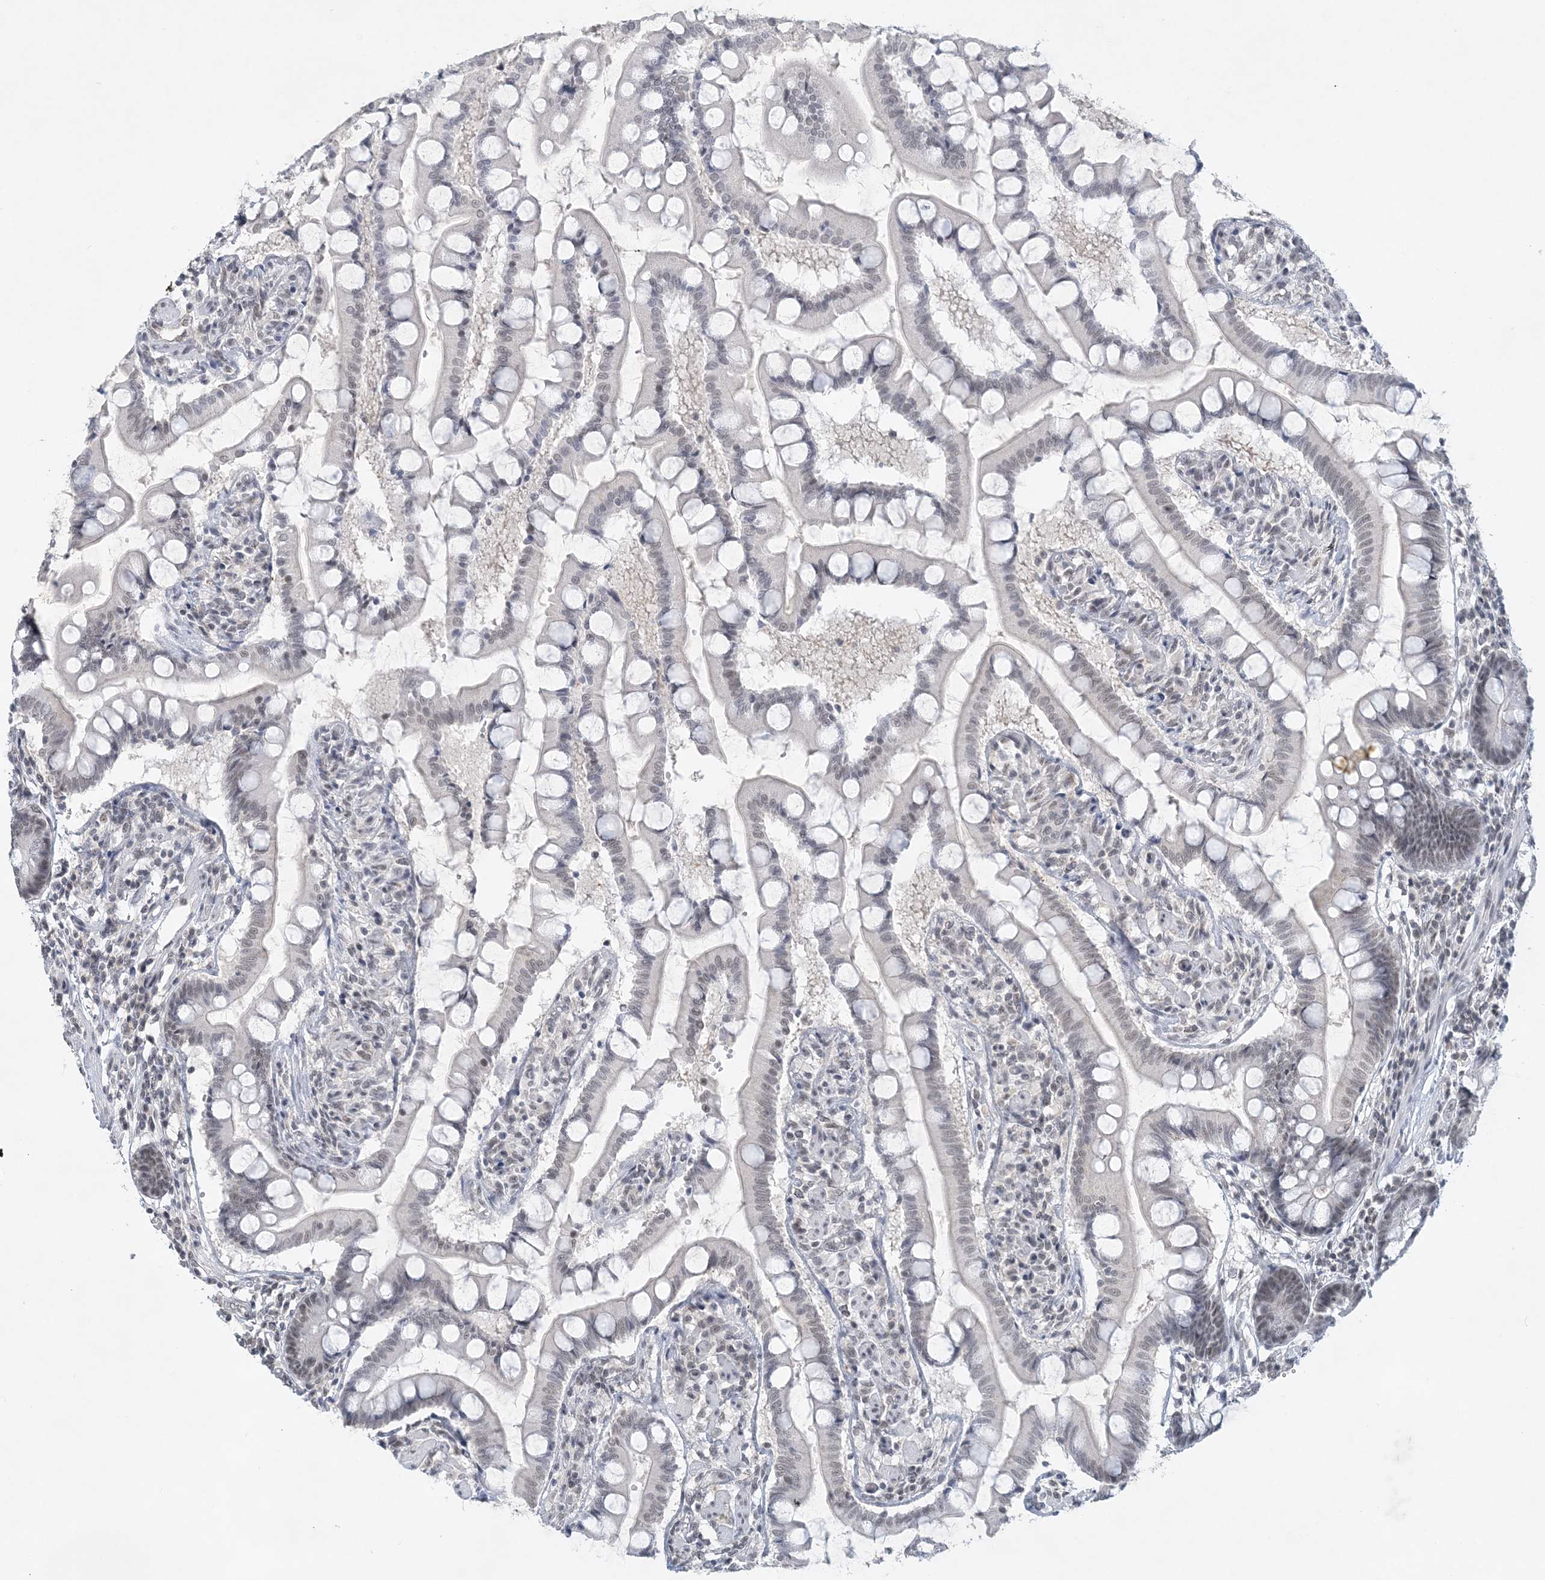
{"staining": {"intensity": "weak", "quantity": "<25%", "location": "nuclear"}, "tissue": "small intestine", "cell_type": "Glandular cells", "image_type": "normal", "snomed": [{"axis": "morphology", "description": "Normal tissue, NOS"}, {"axis": "topography", "description": "Small intestine"}], "caption": "High power microscopy histopathology image of an immunohistochemistry micrograph of unremarkable small intestine, revealing no significant expression in glandular cells. (Stains: DAB immunohistochemistry (IHC) with hematoxylin counter stain, Microscopy: brightfield microscopy at high magnification).", "gene": "KMT2D", "patient": {"sex": "male", "age": 41}}